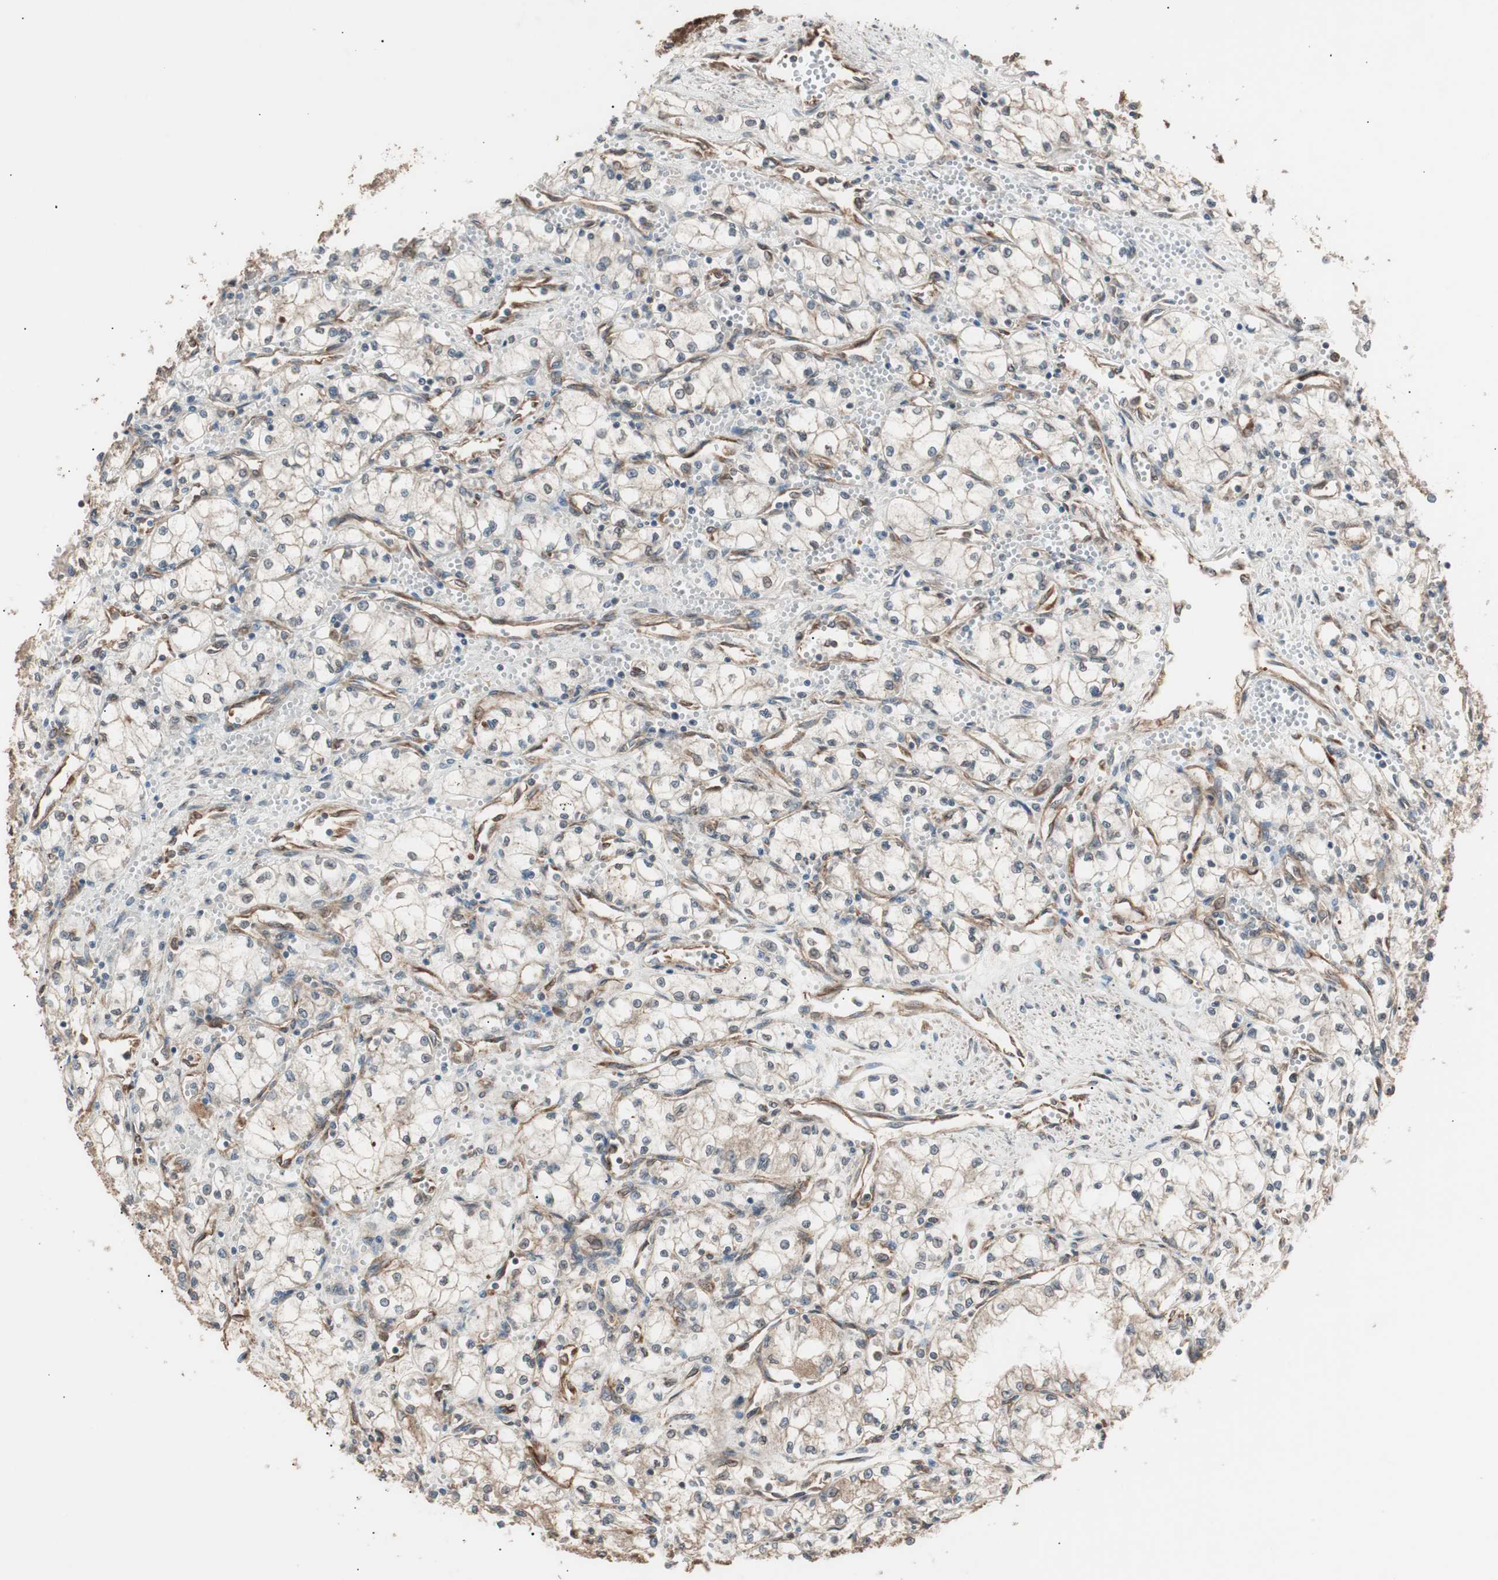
{"staining": {"intensity": "weak", "quantity": "<25%", "location": "cytoplasmic/membranous"}, "tissue": "renal cancer", "cell_type": "Tumor cells", "image_type": "cancer", "snomed": [{"axis": "morphology", "description": "Normal tissue, NOS"}, {"axis": "morphology", "description": "Adenocarcinoma, NOS"}, {"axis": "topography", "description": "Kidney"}], "caption": "Immunohistochemistry (IHC) of renal adenocarcinoma exhibits no staining in tumor cells.", "gene": "LZTS1", "patient": {"sex": "male", "age": 59}}